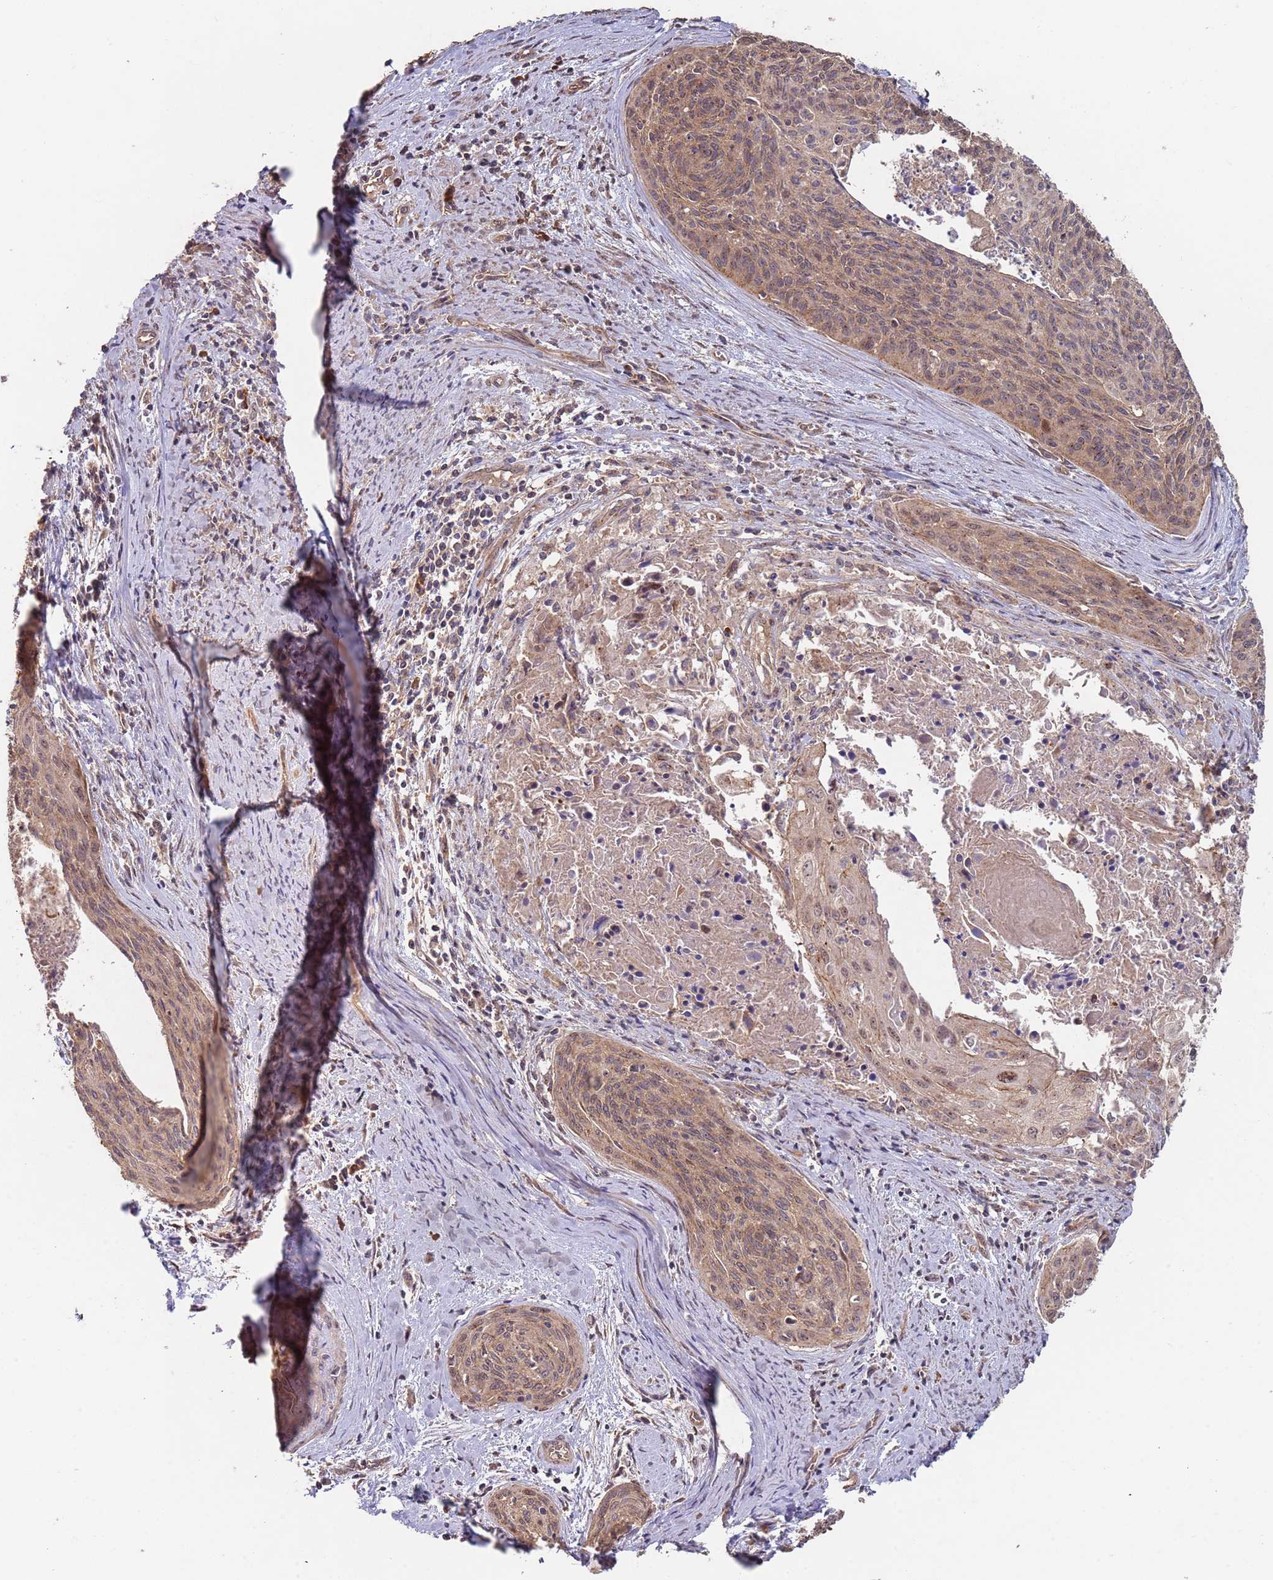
{"staining": {"intensity": "moderate", "quantity": ">75%", "location": "cytoplasmic/membranous"}, "tissue": "cervical cancer", "cell_type": "Tumor cells", "image_type": "cancer", "snomed": [{"axis": "morphology", "description": "Squamous cell carcinoma, NOS"}, {"axis": "topography", "description": "Cervix"}], "caption": "Cervical cancer was stained to show a protein in brown. There is medium levels of moderate cytoplasmic/membranous positivity in approximately >75% of tumor cells.", "gene": "KANSL1L", "patient": {"sex": "female", "age": 55}}